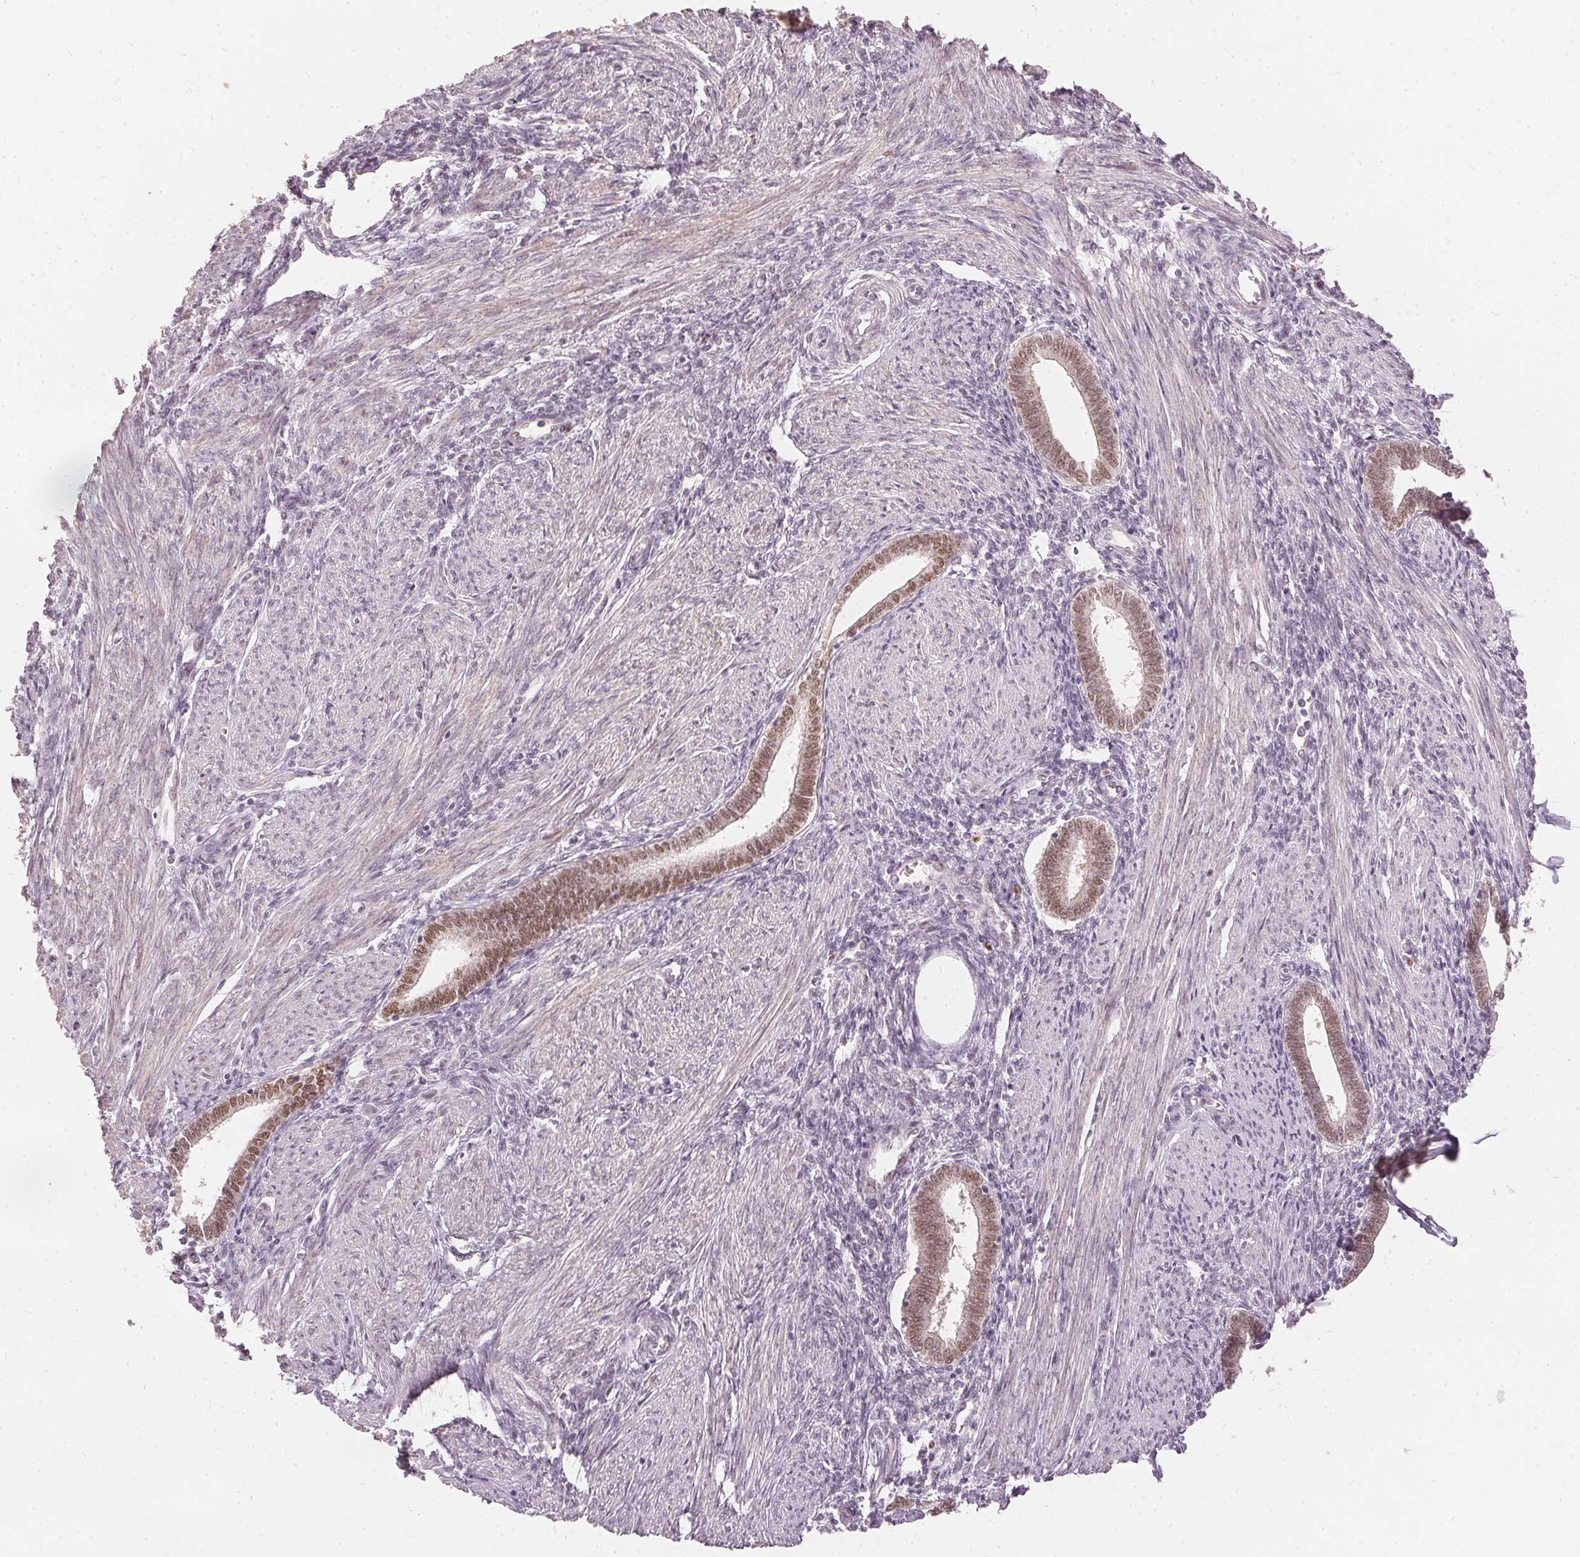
{"staining": {"intensity": "moderate", "quantity": "25%-75%", "location": "nuclear"}, "tissue": "endometrium", "cell_type": "Cells in endometrial stroma", "image_type": "normal", "snomed": [{"axis": "morphology", "description": "Normal tissue, NOS"}, {"axis": "topography", "description": "Endometrium"}], "caption": "There is medium levels of moderate nuclear staining in cells in endometrial stroma of normal endometrium, as demonstrated by immunohistochemical staining (brown color).", "gene": "ENSG00000267001", "patient": {"sex": "female", "age": 42}}